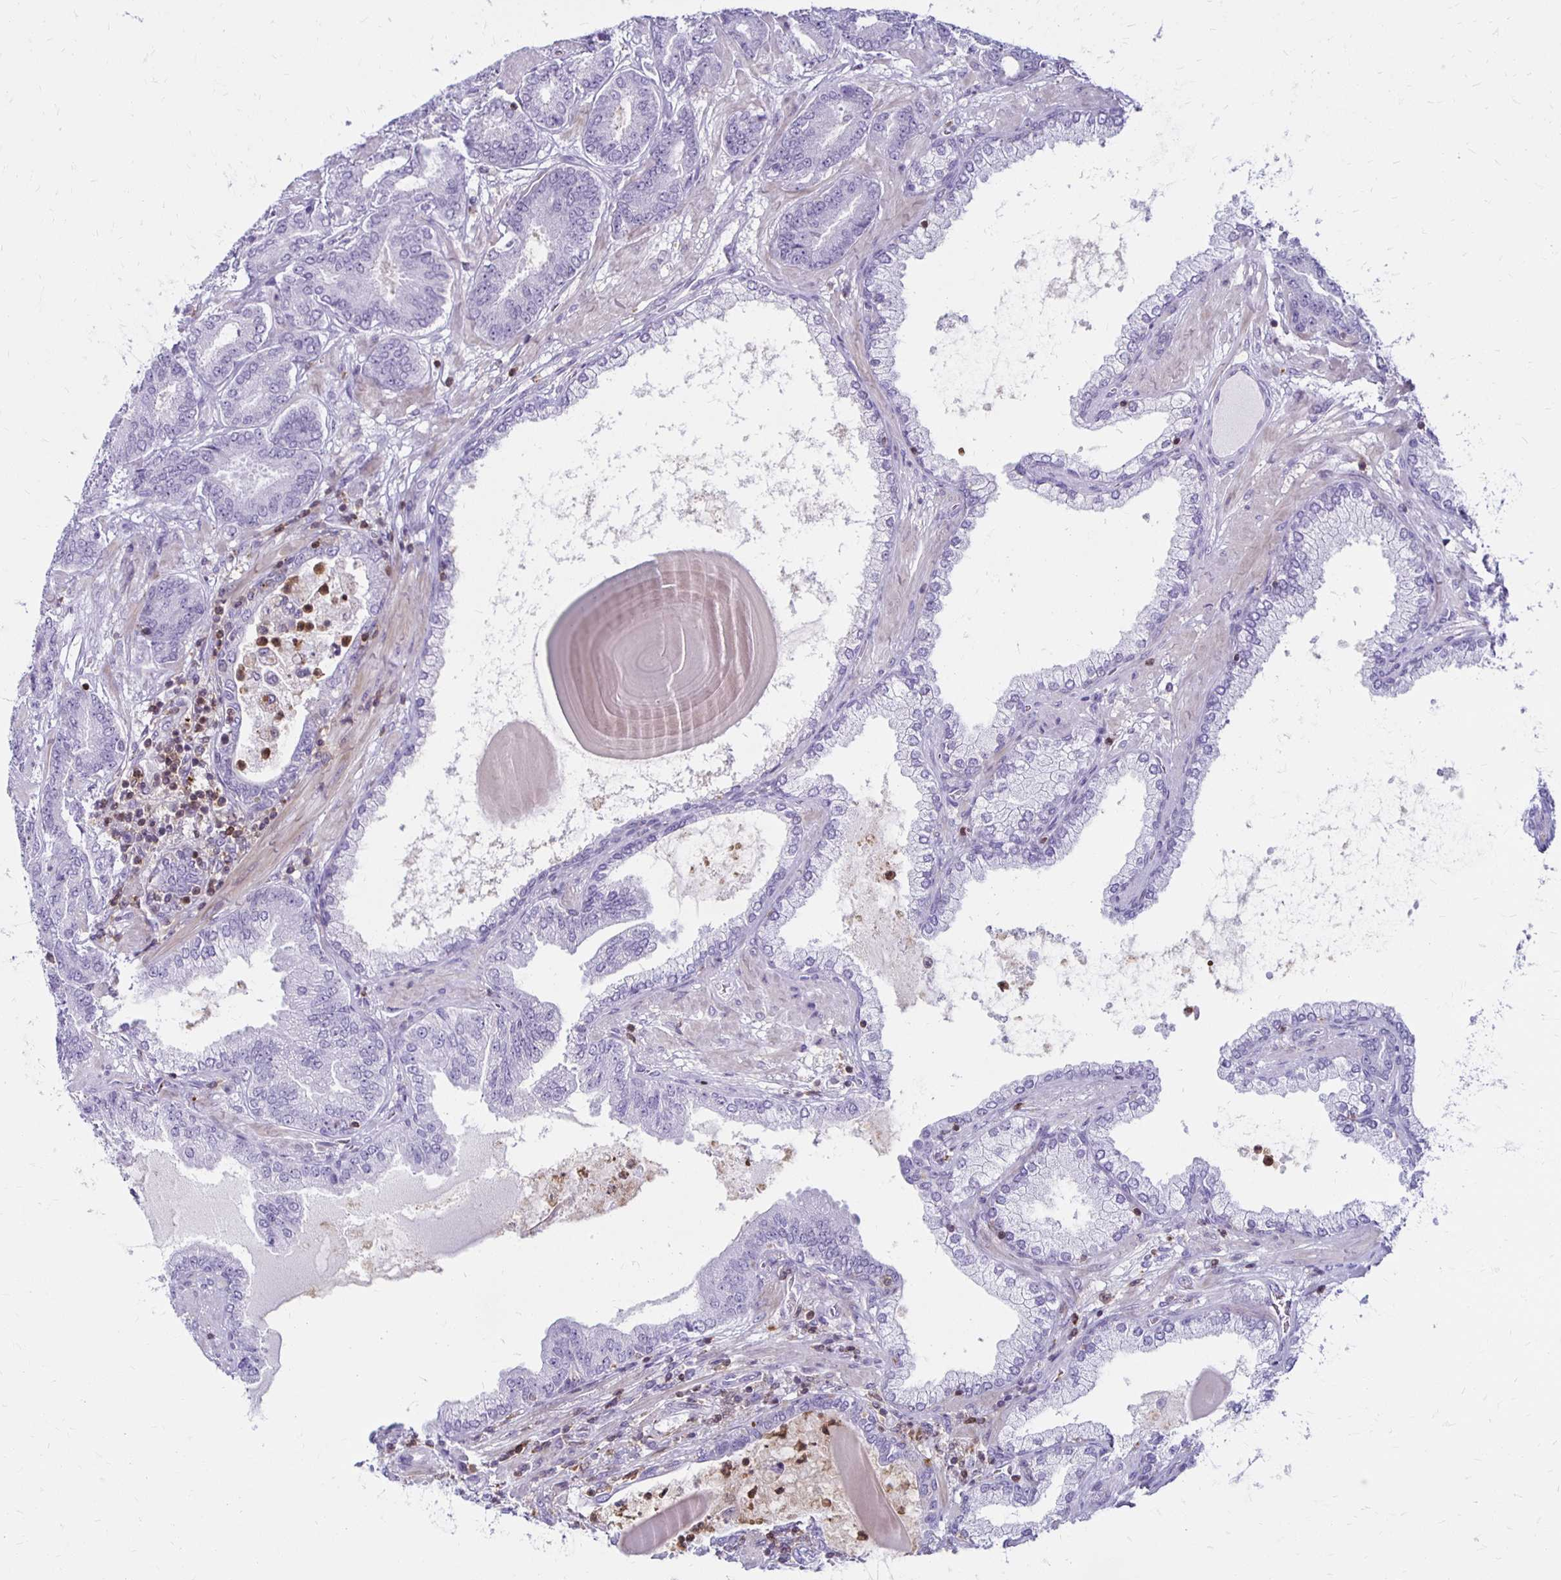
{"staining": {"intensity": "negative", "quantity": "none", "location": "none"}, "tissue": "prostate cancer", "cell_type": "Tumor cells", "image_type": "cancer", "snomed": [{"axis": "morphology", "description": "Adenocarcinoma, High grade"}, {"axis": "topography", "description": "Prostate"}], "caption": "High magnification brightfield microscopy of prostate cancer stained with DAB (3,3'-diaminobenzidine) (brown) and counterstained with hematoxylin (blue): tumor cells show no significant positivity.", "gene": "CCL21", "patient": {"sex": "male", "age": 62}}